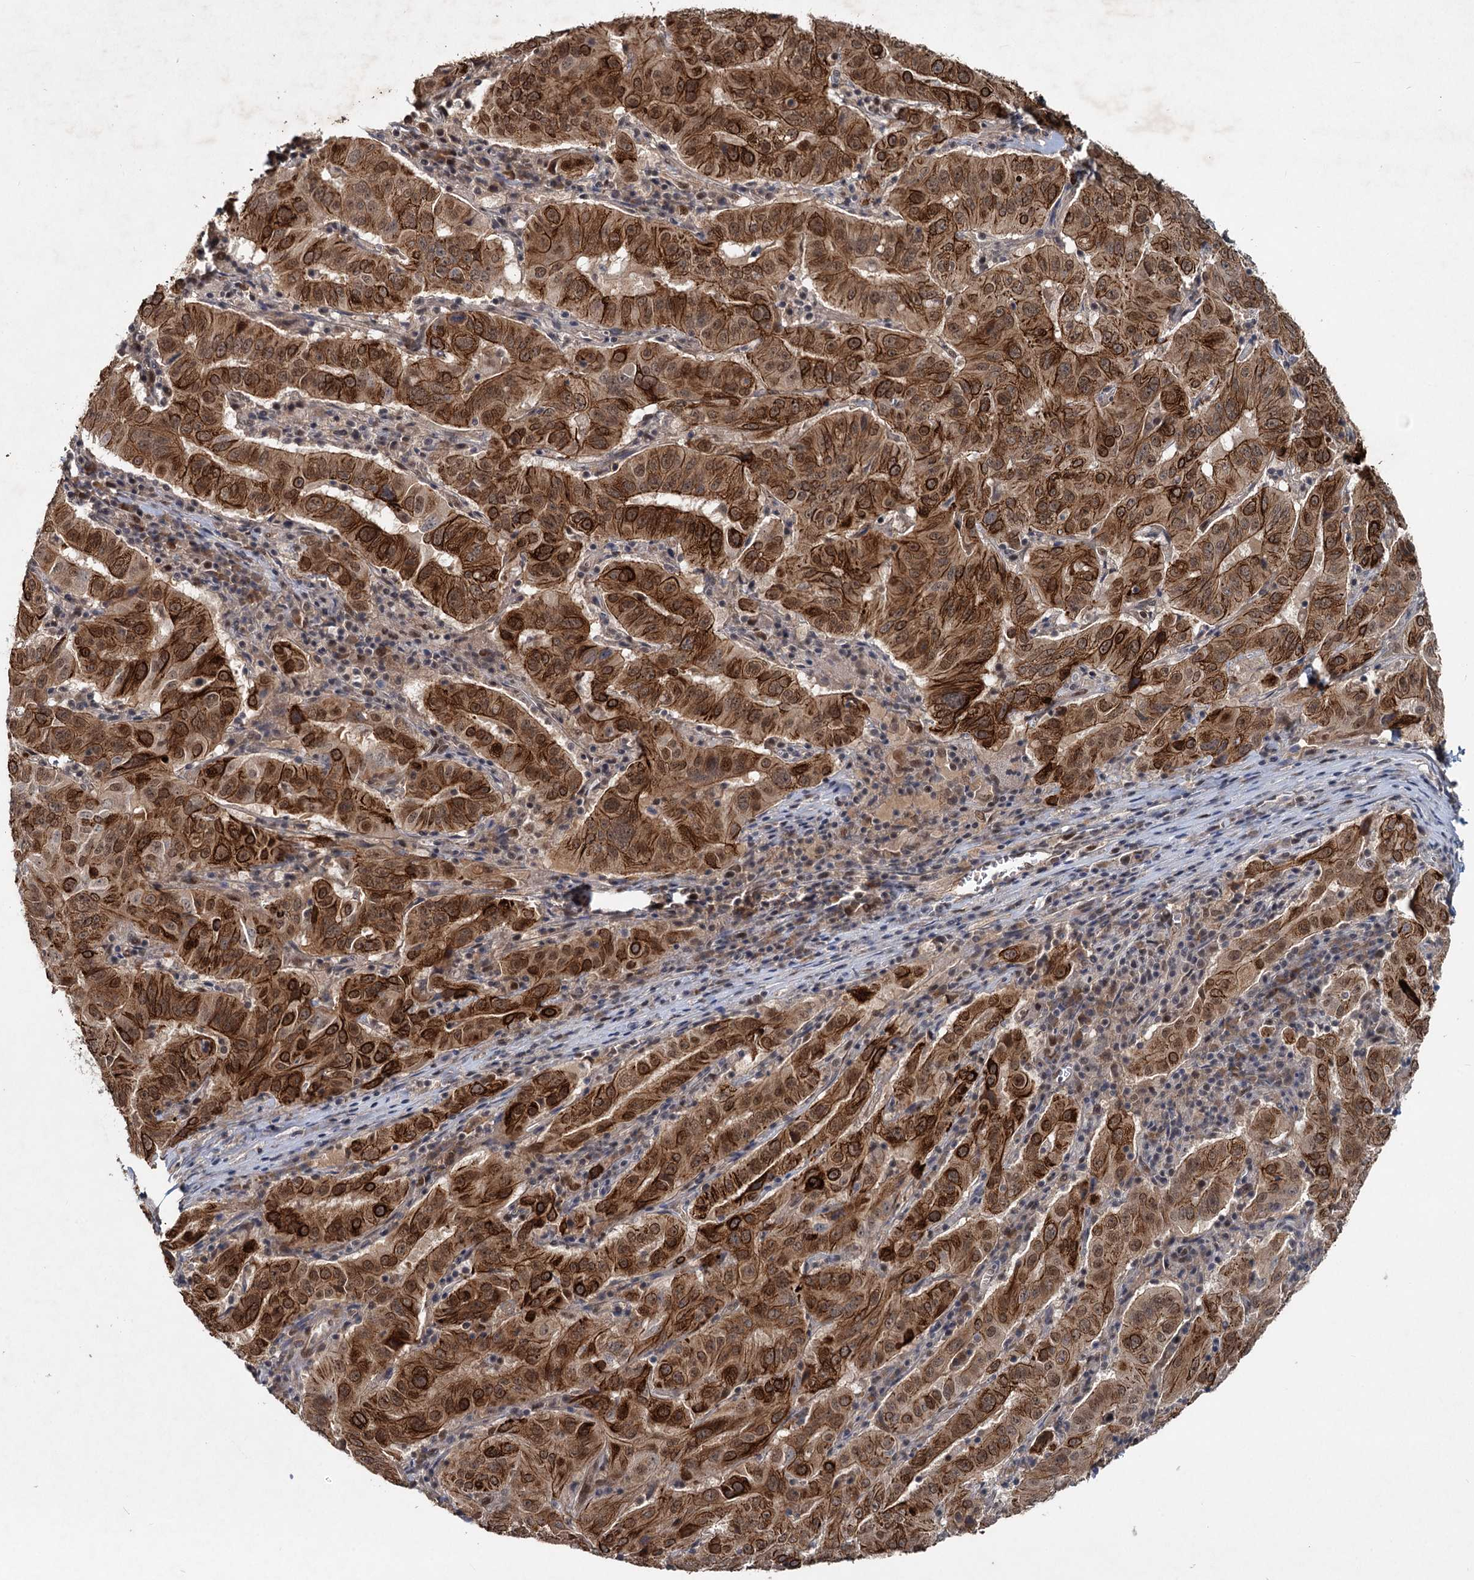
{"staining": {"intensity": "strong", "quantity": ">75%", "location": "cytoplasmic/membranous,nuclear"}, "tissue": "pancreatic cancer", "cell_type": "Tumor cells", "image_type": "cancer", "snomed": [{"axis": "morphology", "description": "Adenocarcinoma, NOS"}, {"axis": "topography", "description": "Pancreas"}], "caption": "Pancreatic cancer (adenocarcinoma) tissue shows strong cytoplasmic/membranous and nuclear staining in approximately >75% of tumor cells, visualized by immunohistochemistry.", "gene": "RITA1", "patient": {"sex": "male", "age": 63}}